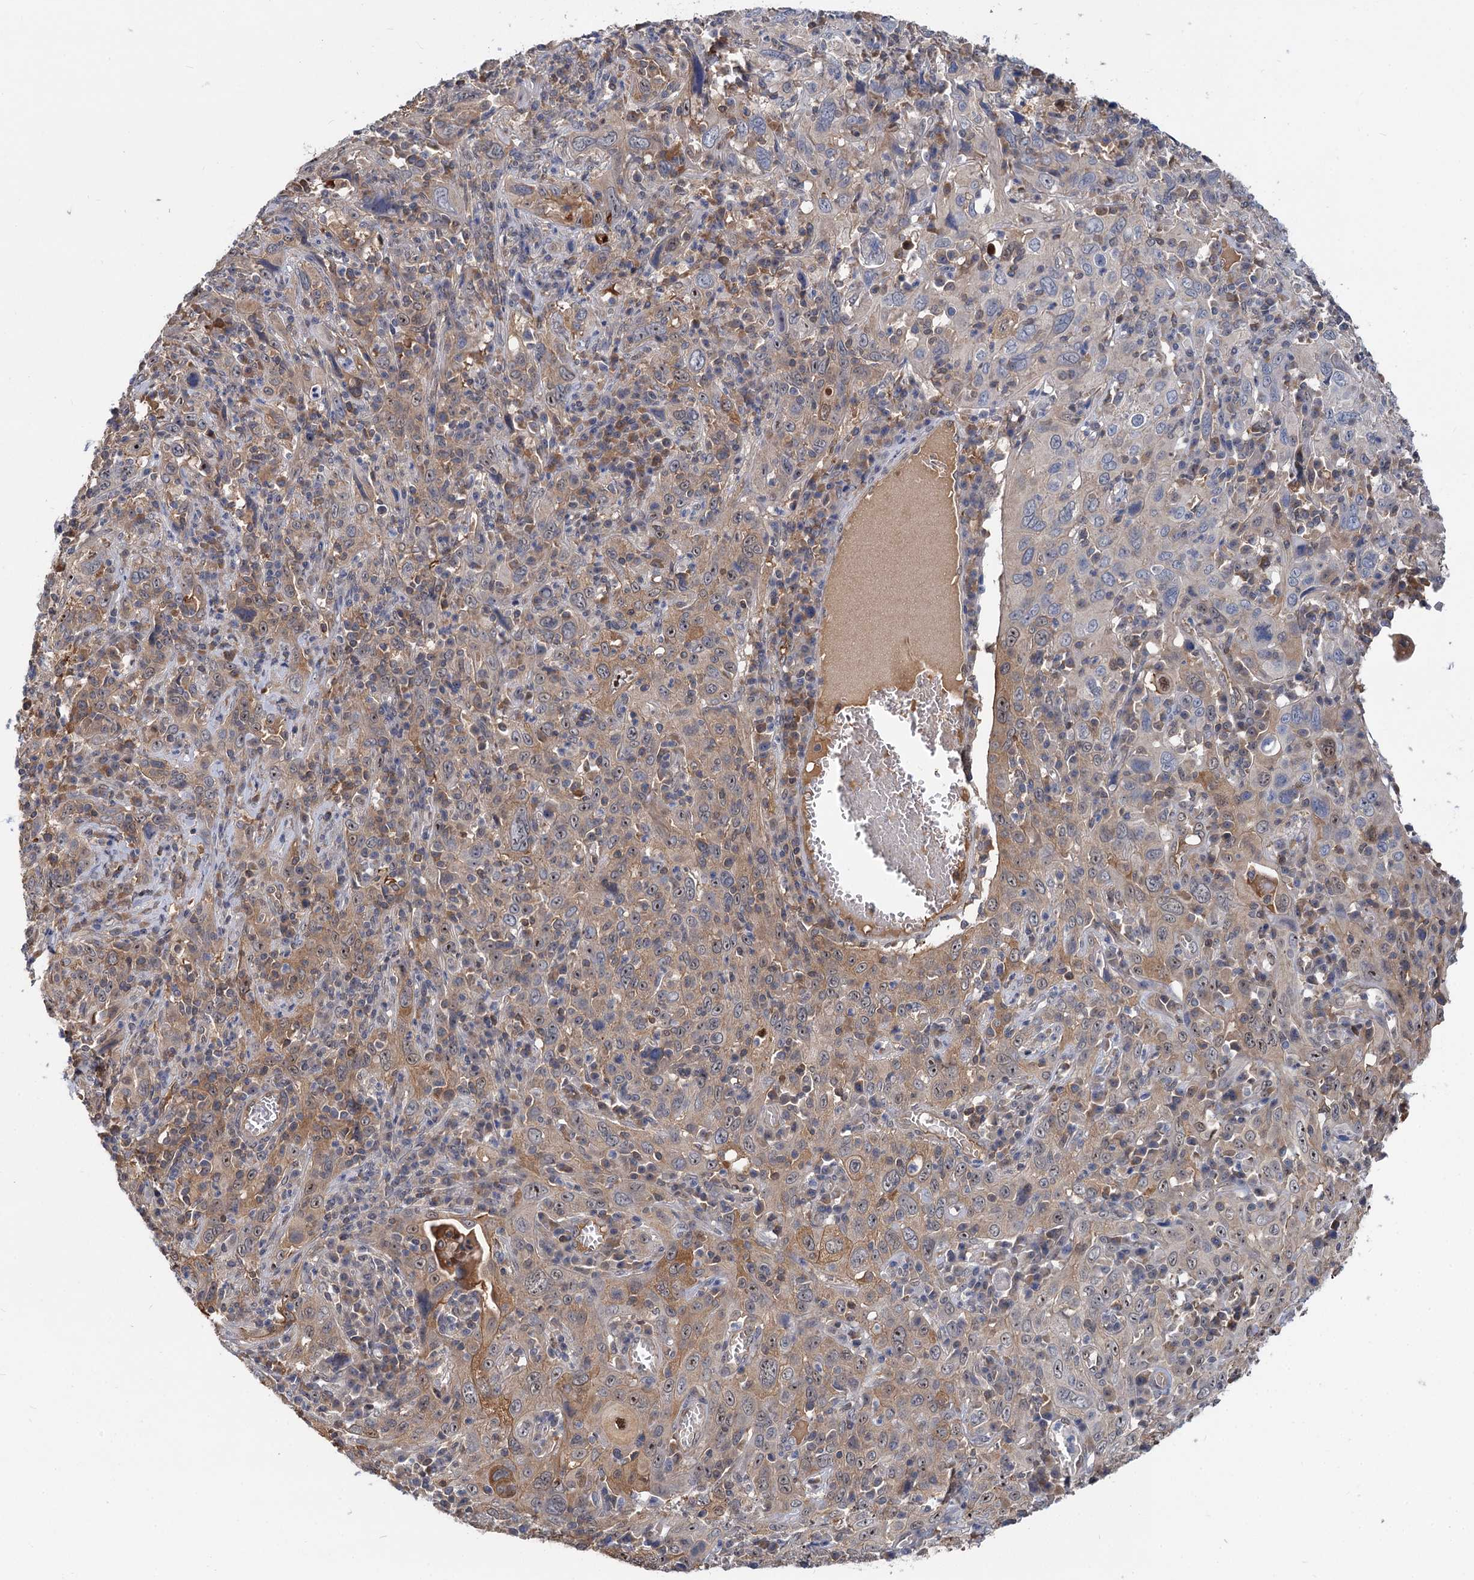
{"staining": {"intensity": "moderate", "quantity": "25%-75%", "location": "cytoplasmic/membranous,nuclear"}, "tissue": "cervical cancer", "cell_type": "Tumor cells", "image_type": "cancer", "snomed": [{"axis": "morphology", "description": "Squamous cell carcinoma, NOS"}, {"axis": "topography", "description": "Cervix"}], "caption": "Human cervical cancer stained for a protein (brown) reveals moderate cytoplasmic/membranous and nuclear positive expression in about 25%-75% of tumor cells.", "gene": "SNX15", "patient": {"sex": "female", "age": 46}}